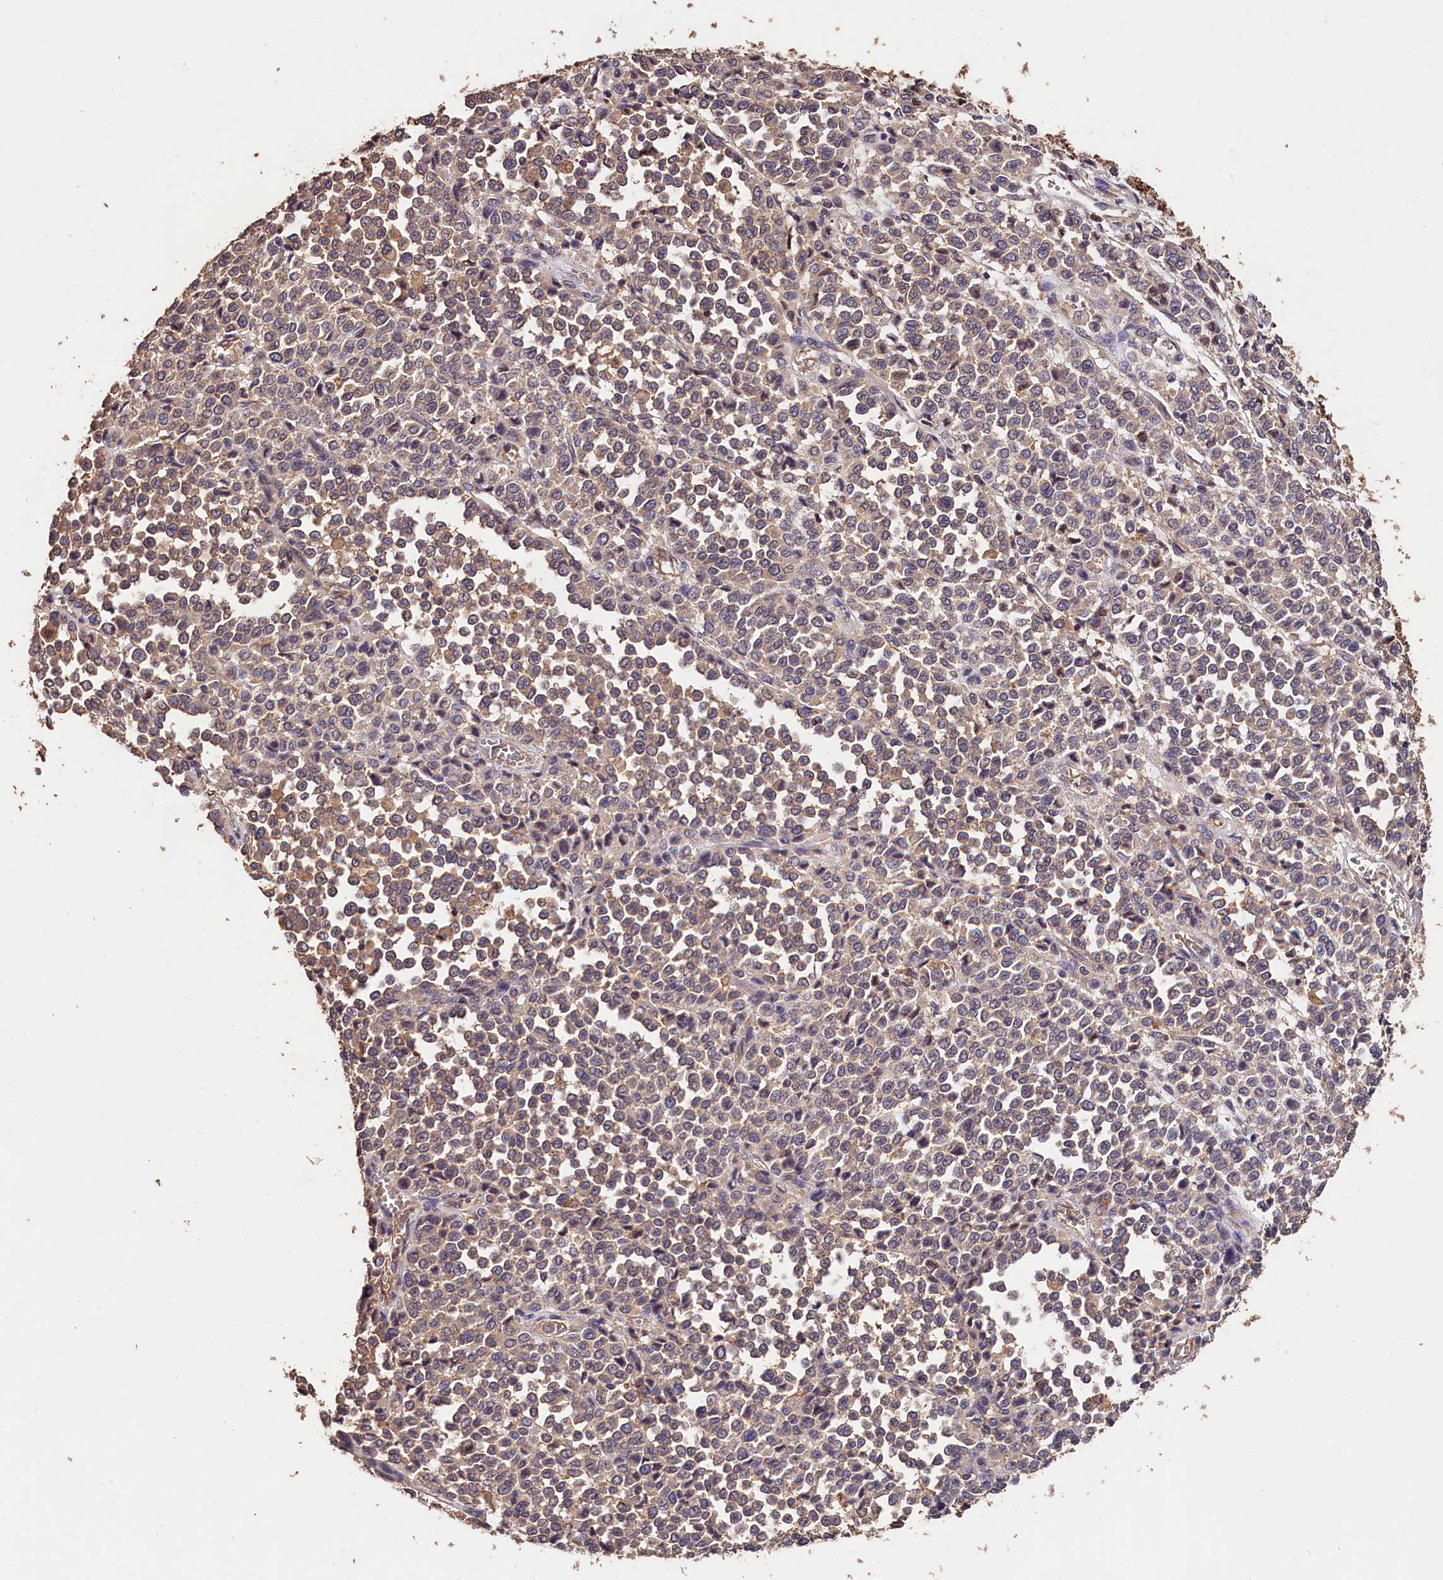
{"staining": {"intensity": "moderate", "quantity": ">75%", "location": "cytoplasmic/membranous"}, "tissue": "melanoma", "cell_type": "Tumor cells", "image_type": "cancer", "snomed": [{"axis": "morphology", "description": "Malignant melanoma, Metastatic site"}, {"axis": "topography", "description": "Pancreas"}], "caption": "Immunohistochemical staining of human malignant melanoma (metastatic site) displays medium levels of moderate cytoplasmic/membranous staining in about >75% of tumor cells.", "gene": "OAS3", "patient": {"sex": "female", "age": 30}}